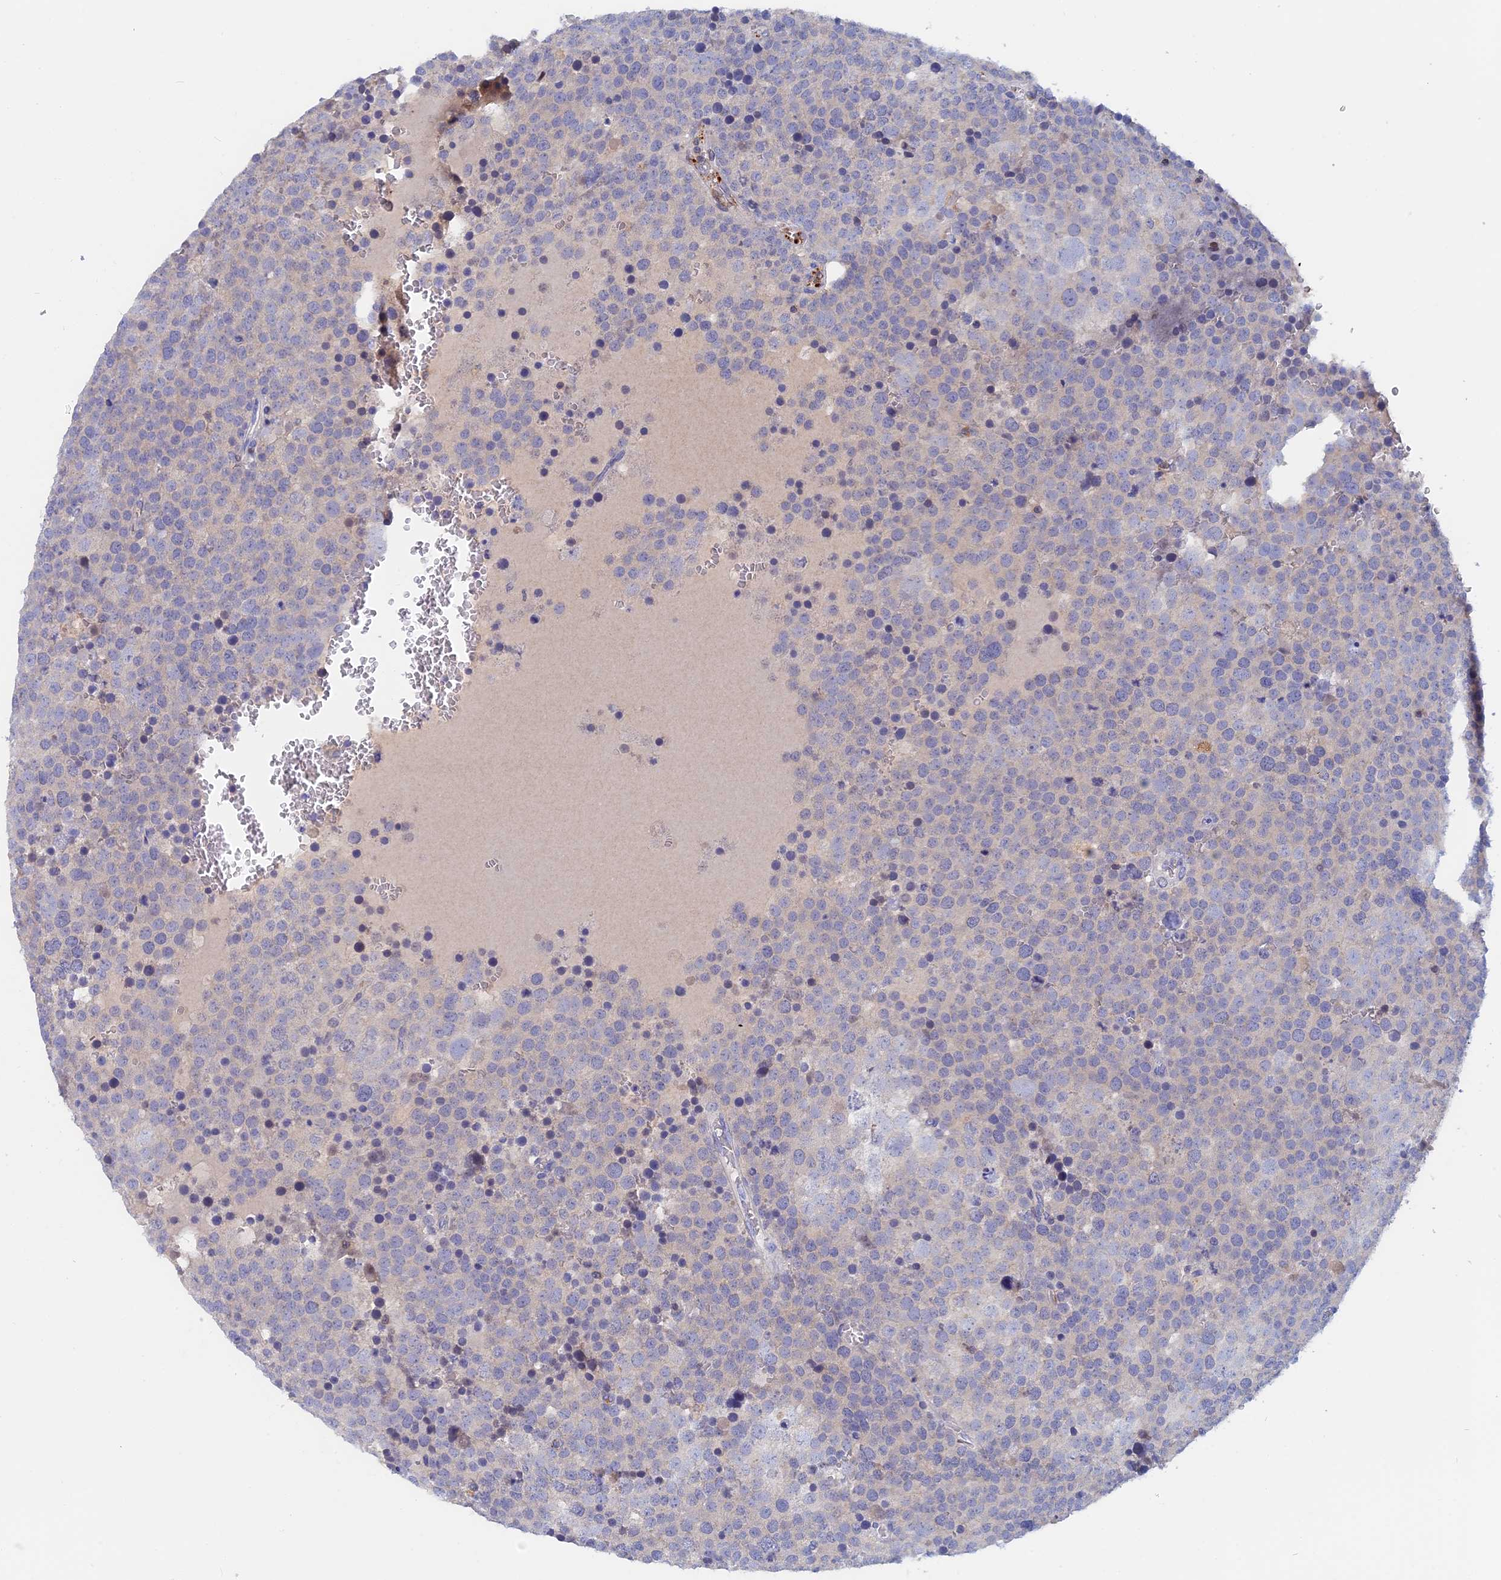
{"staining": {"intensity": "negative", "quantity": "none", "location": "none"}, "tissue": "testis cancer", "cell_type": "Tumor cells", "image_type": "cancer", "snomed": [{"axis": "morphology", "description": "Seminoma, NOS"}, {"axis": "topography", "description": "Testis"}], "caption": "This is an IHC photomicrograph of human testis cancer. There is no staining in tumor cells.", "gene": "ACP7", "patient": {"sex": "male", "age": 71}}